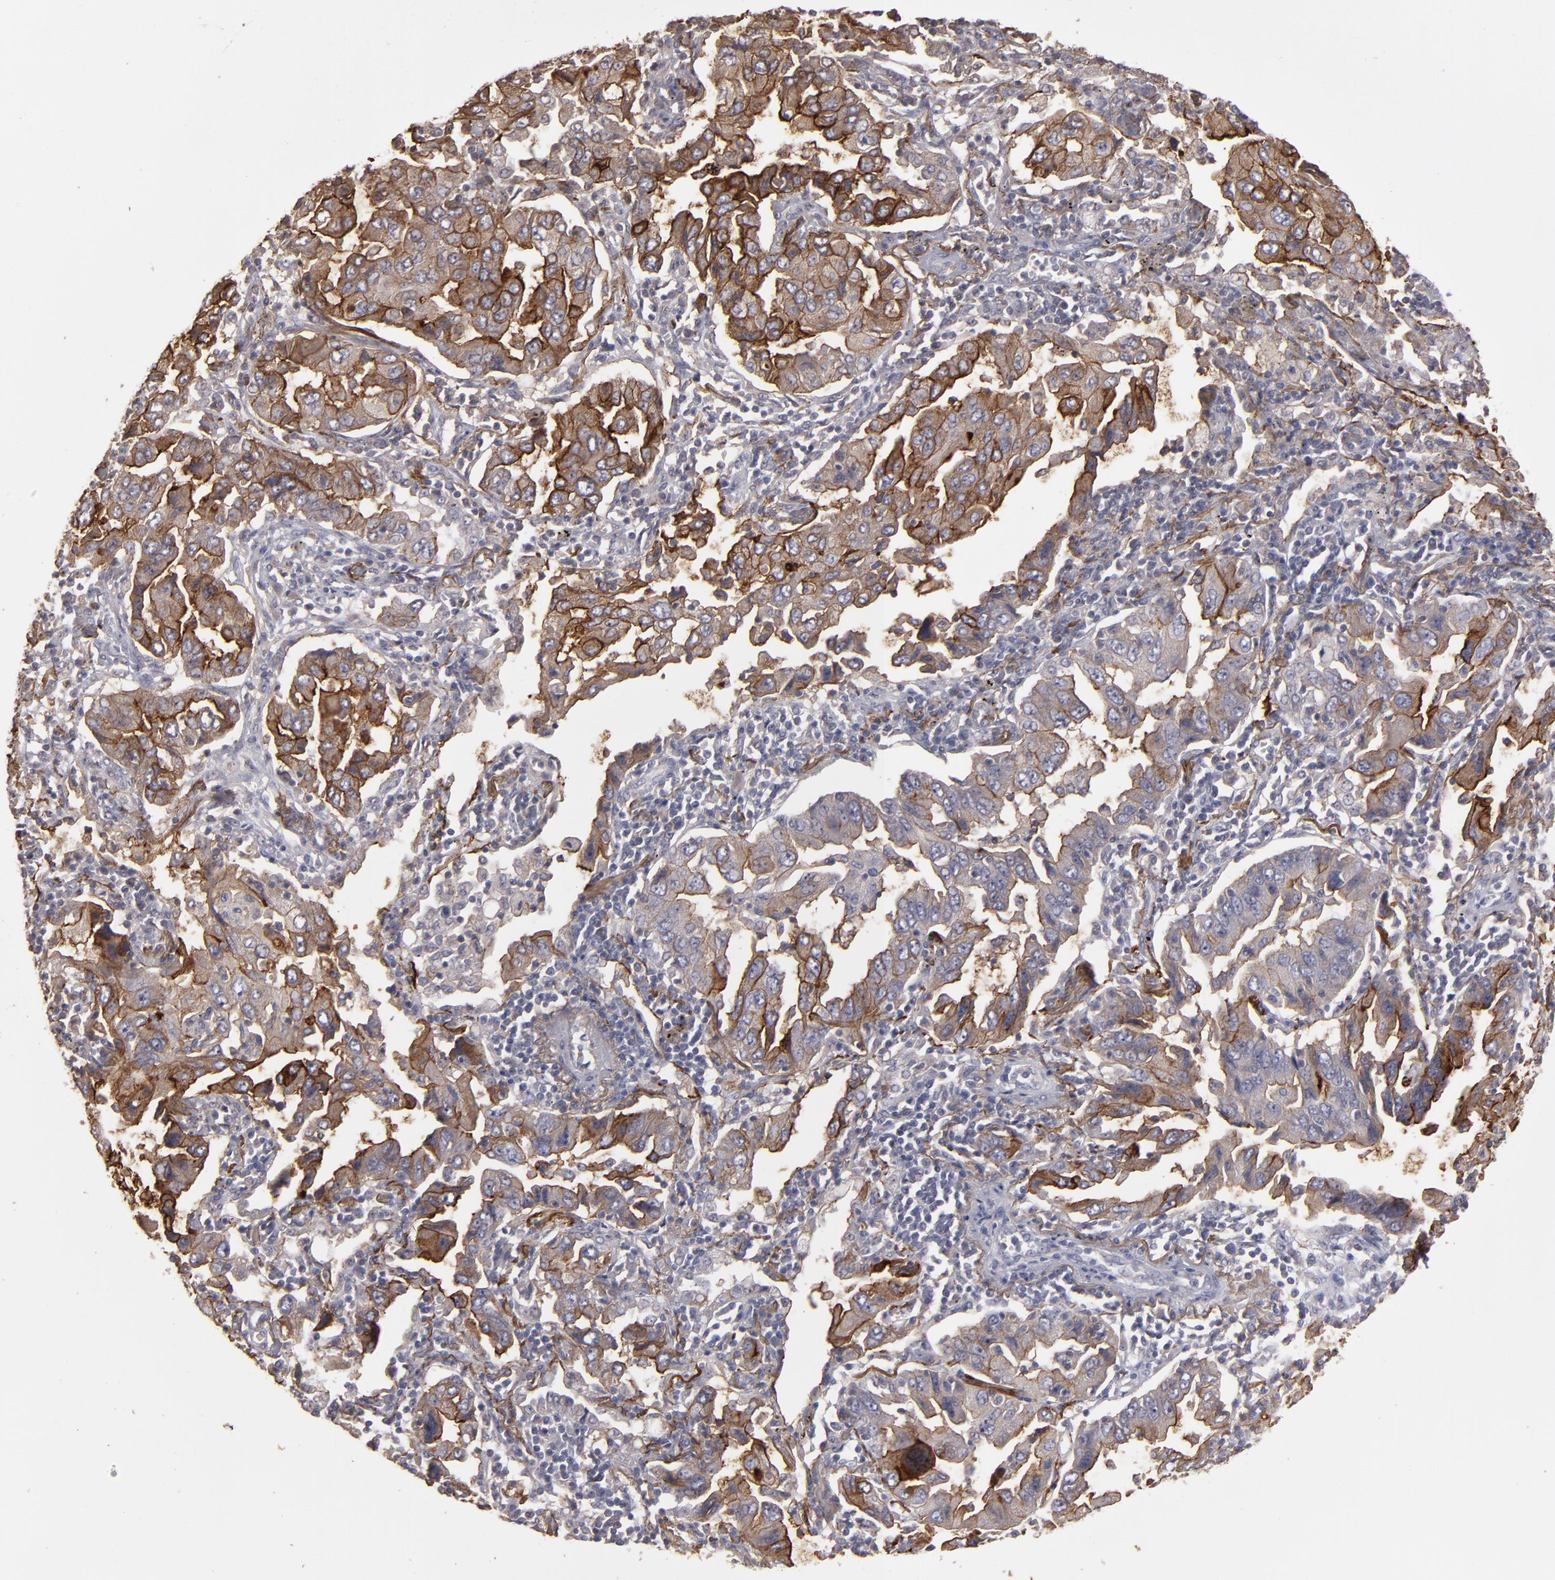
{"staining": {"intensity": "strong", "quantity": ">75%", "location": "cytoplasmic/membranous"}, "tissue": "lung cancer", "cell_type": "Tumor cells", "image_type": "cancer", "snomed": [{"axis": "morphology", "description": "Adenocarcinoma, NOS"}, {"axis": "topography", "description": "Lung"}], "caption": "Protein staining by immunohistochemistry displays strong cytoplasmic/membranous staining in approximately >75% of tumor cells in lung cancer. The protein is stained brown, and the nuclei are stained in blue (DAB IHC with brightfield microscopy, high magnification).", "gene": "CD55", "patient": {"sex": "female", "age": 65}}